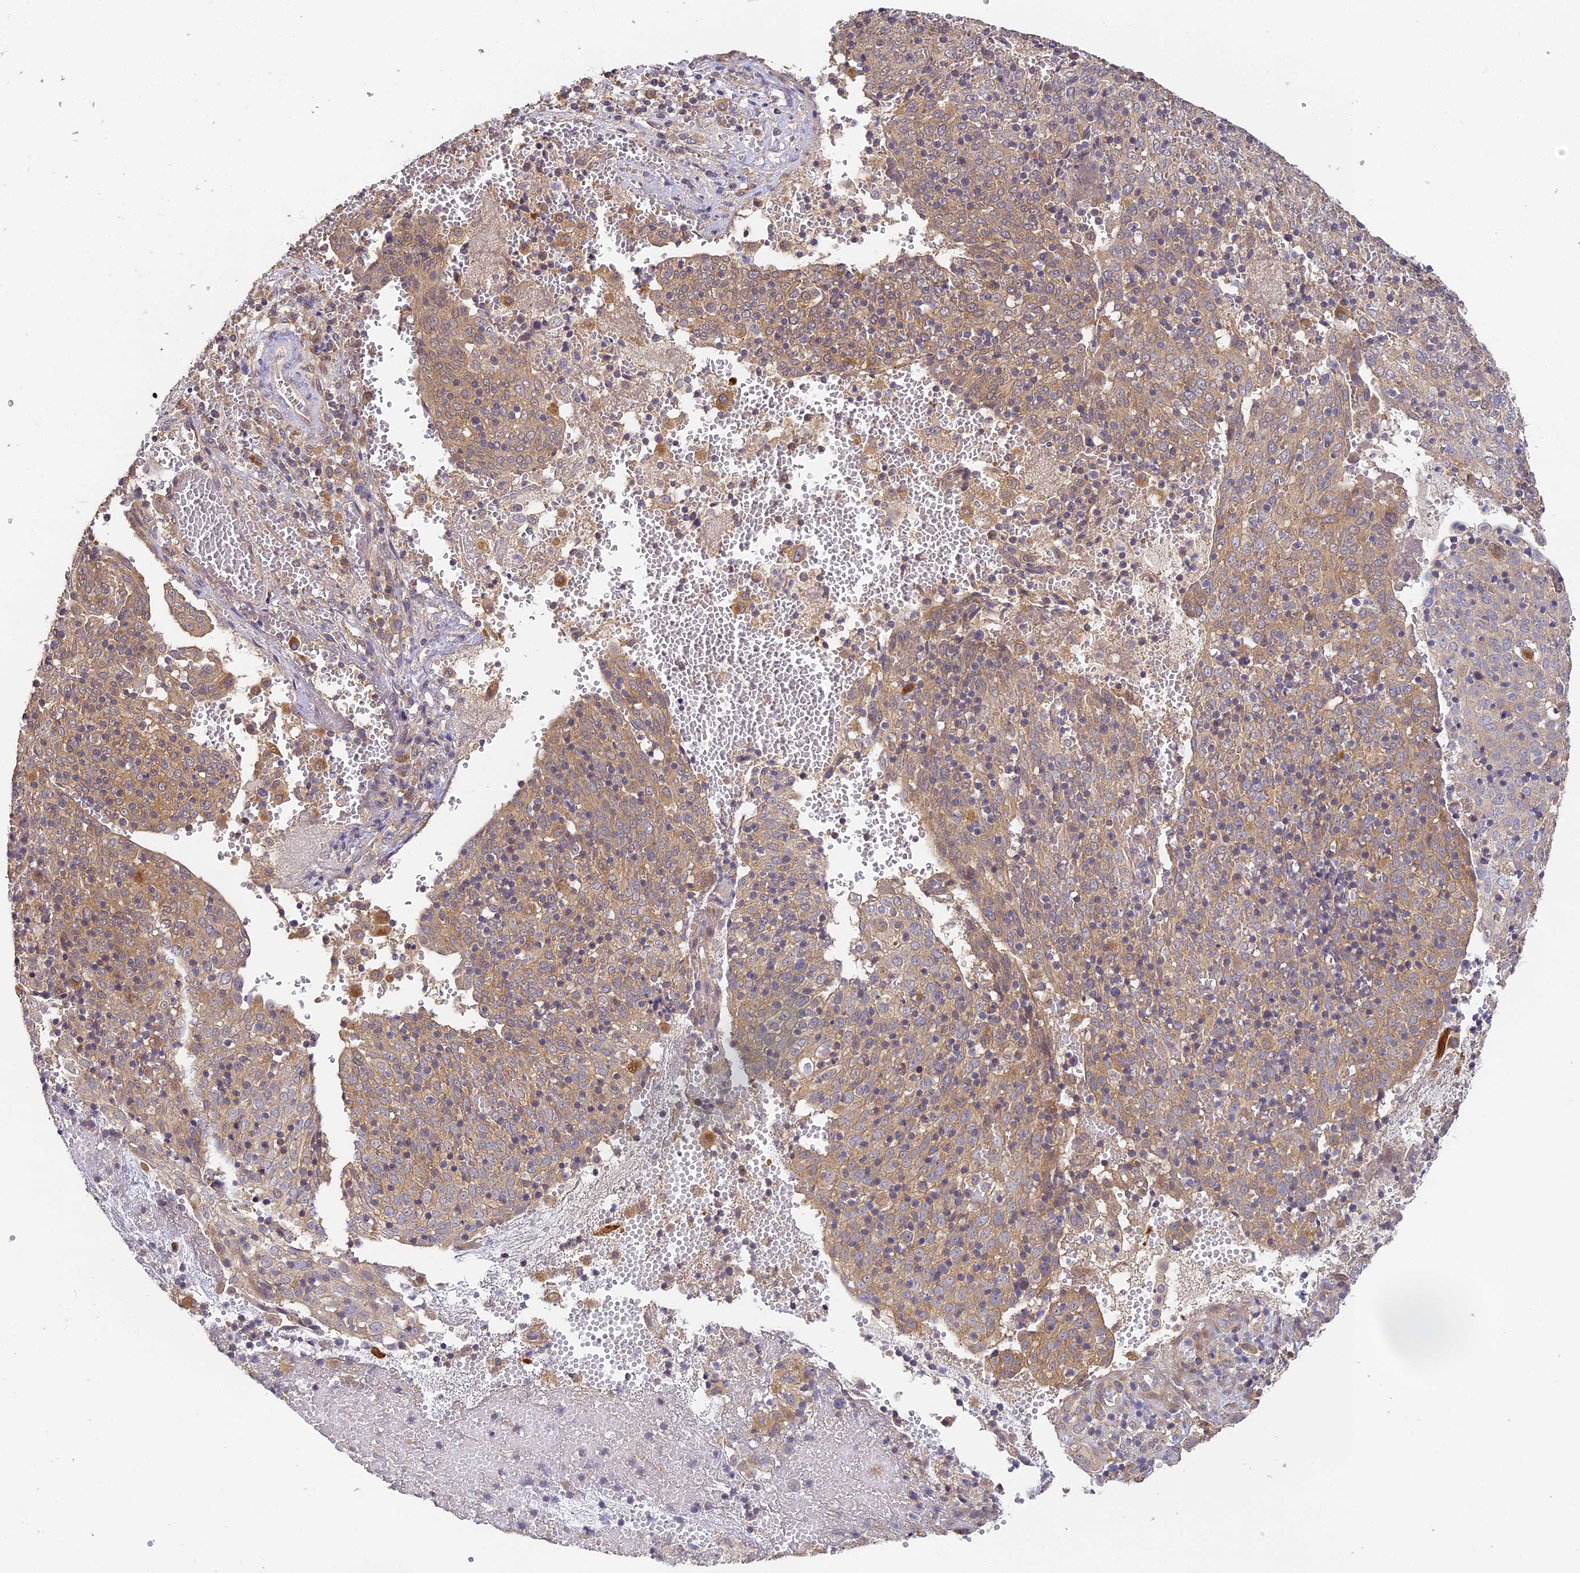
{"staining": {"intensity": "moderate", "quantity": ">75%", "location": "cytoplasmic/membranous"}, "tissue": "cervical cancer", "cell_type": "Tumor cells", "image_type": "cancer", "snomed": [{"axis": "morphology", "description": "Squamous cell carcinoma, NOS"}, {"axis": "topography", "description": "Cervix"}], "caption": "An image showing moderate cytoplasmic/membranous positivity in approximately >75% of tumor cells in squamous cell carcinoma (cervical), as visualized by brown immunohistochemical staining.", "gene": "YAE1", "patient": {"sex": "female", "age": 67}}